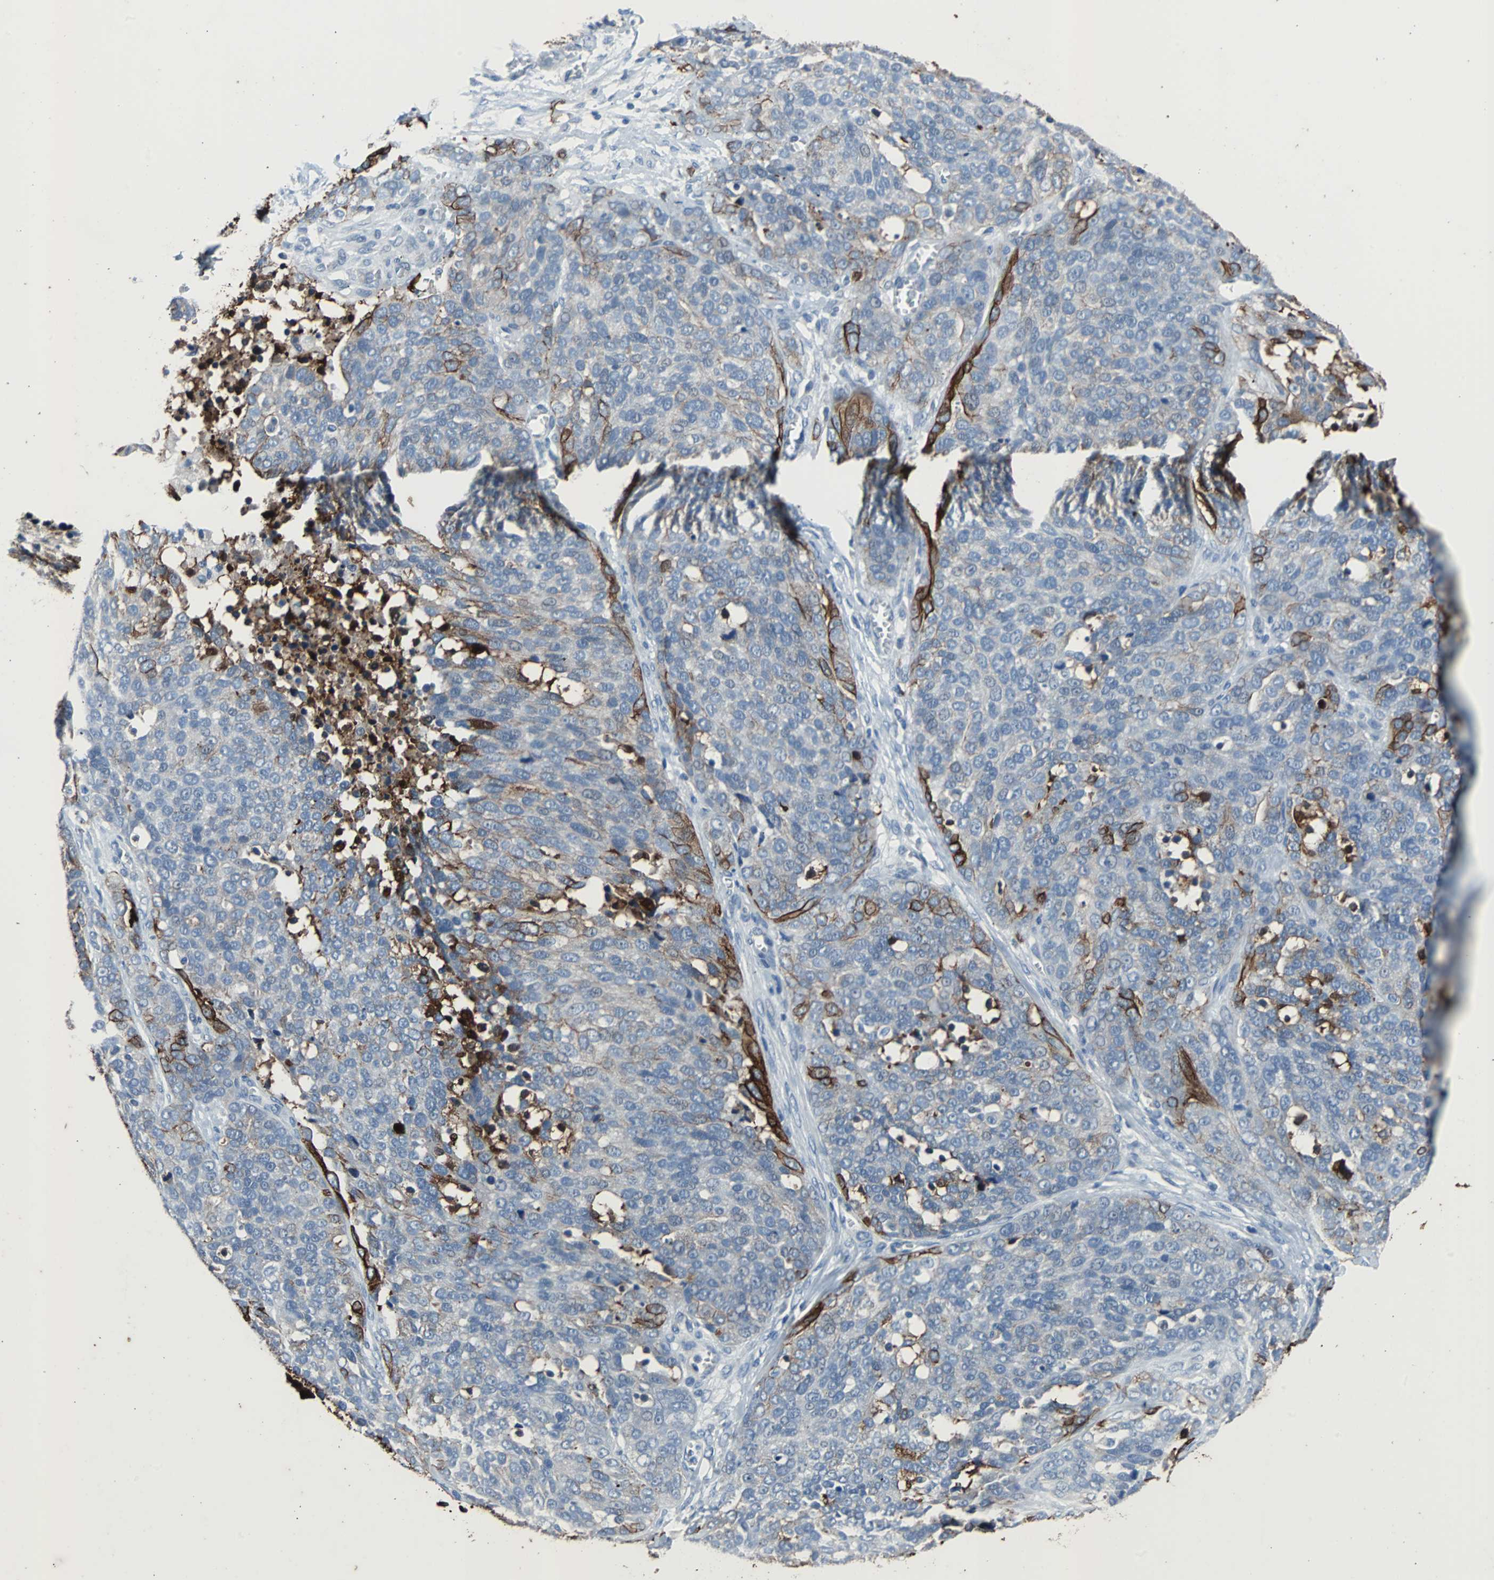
{"staining": {"intensity": "moderate", "quantity": "25%-75%", "location": "cytoplasmic/membranous"}, "tissue": "ovarian cancer", "cell_type": "Tumor cells", "image_type": "cancer", "snomed": [{"axis": "morphology", "description": "Cystadenocarcinoma, serous, NOS"}, {"axis": "topography", "description": "Ovary"}], "caption": "DAB immunohistochemical staining of ovarian cancer (serous cystadenocarcinoma) shows moderate cytoplasmic/membranous protein staining in approximately 25%-75% of tumor cells.", "gene": "KRT7", "patient": {"sex": "female", "age": 44}}